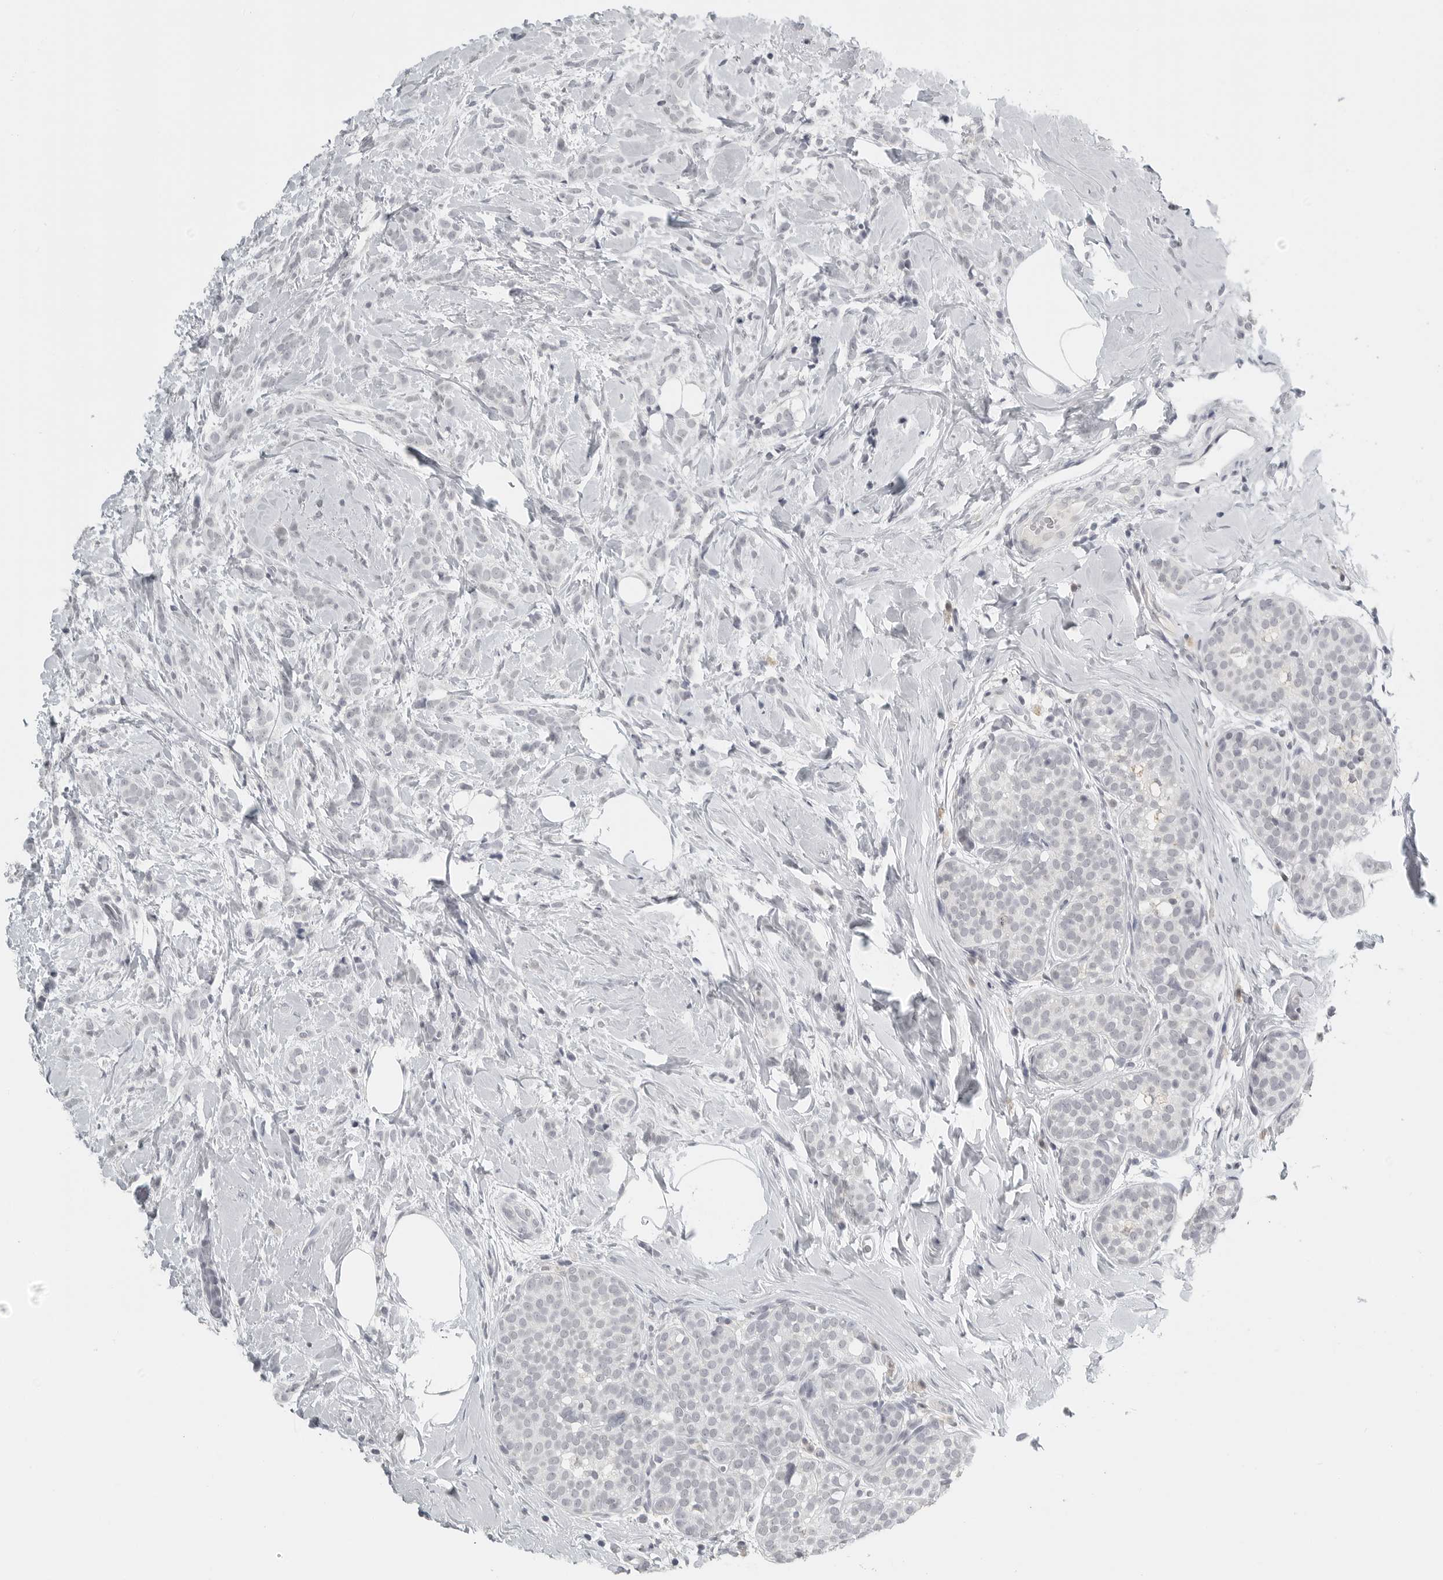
{"staining": {"intensity": "negative", "quantity": "none", "location": "none"}, "tissue": "breast cancer", "cell_type": "Tumor cells", "image_type": "cancer", "snomed": [{"axis": "morphology", "description": "Lobular carcinoma, in situ"}, {"axis": "morphology", "description": "Lobular carcinoma"}, {"axis": "topography", "description": "Breast"}], "caption": "DAB (3,3'-diaminobenzidine) immunohistochemical staining of lobular carcinoma in situ (breast) demonstrates no significant expression in tumor cells. (DAB immunohistochemistry (IHC) visualized using brightfield microscopy, high magnification).", "gene": "BPIFA1", "patient": {"sex": "female", "age": 41}}